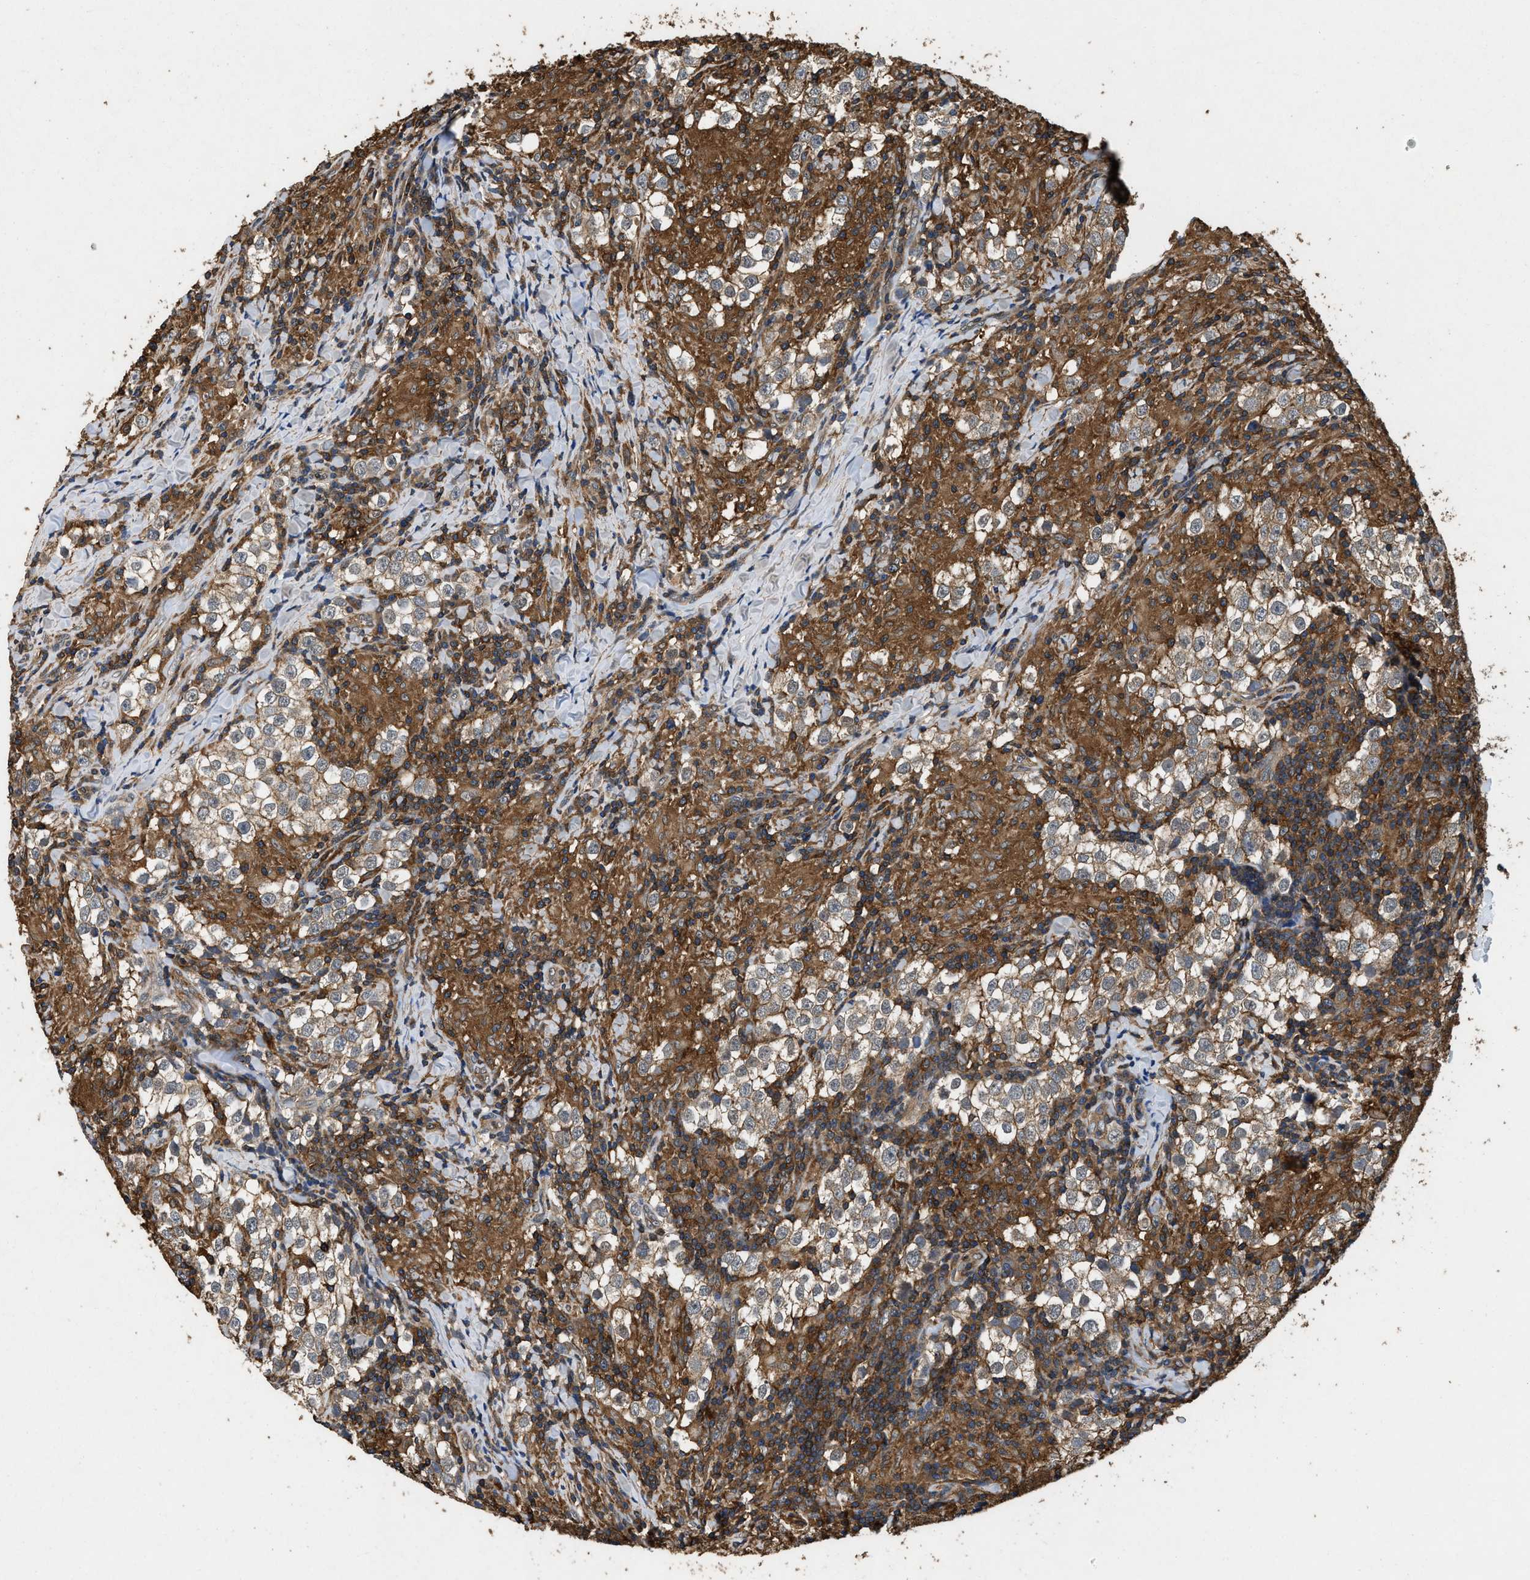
{"staining": {"intensity": "weak", "quantity": "25%-75%", "location": "cytoplasmic/membranous"}, "tissue": "testis cancer", "cell_type": "Tumor cells", "image_type": "cancer", "snomed": [{"axis": "morphology", "description": "Seminoma, NOS"}, {"axis": "morphology", "description": "Carcinoma, Embryonal, NOS"}, {"axis": "topography", "description": "Testis"}], "caption": "The photomicrograph displays immunohistochemical staining of testis cancer (embryonal carcinoma). There is weak cytoplasmic/membranous positivity is seen in about 25%-75% of tumor cells. (DAB IHC with brightfield microscopy, high magnification).", "gene": "LINGO2", "patient": {"sex": "male", "age": 36}}